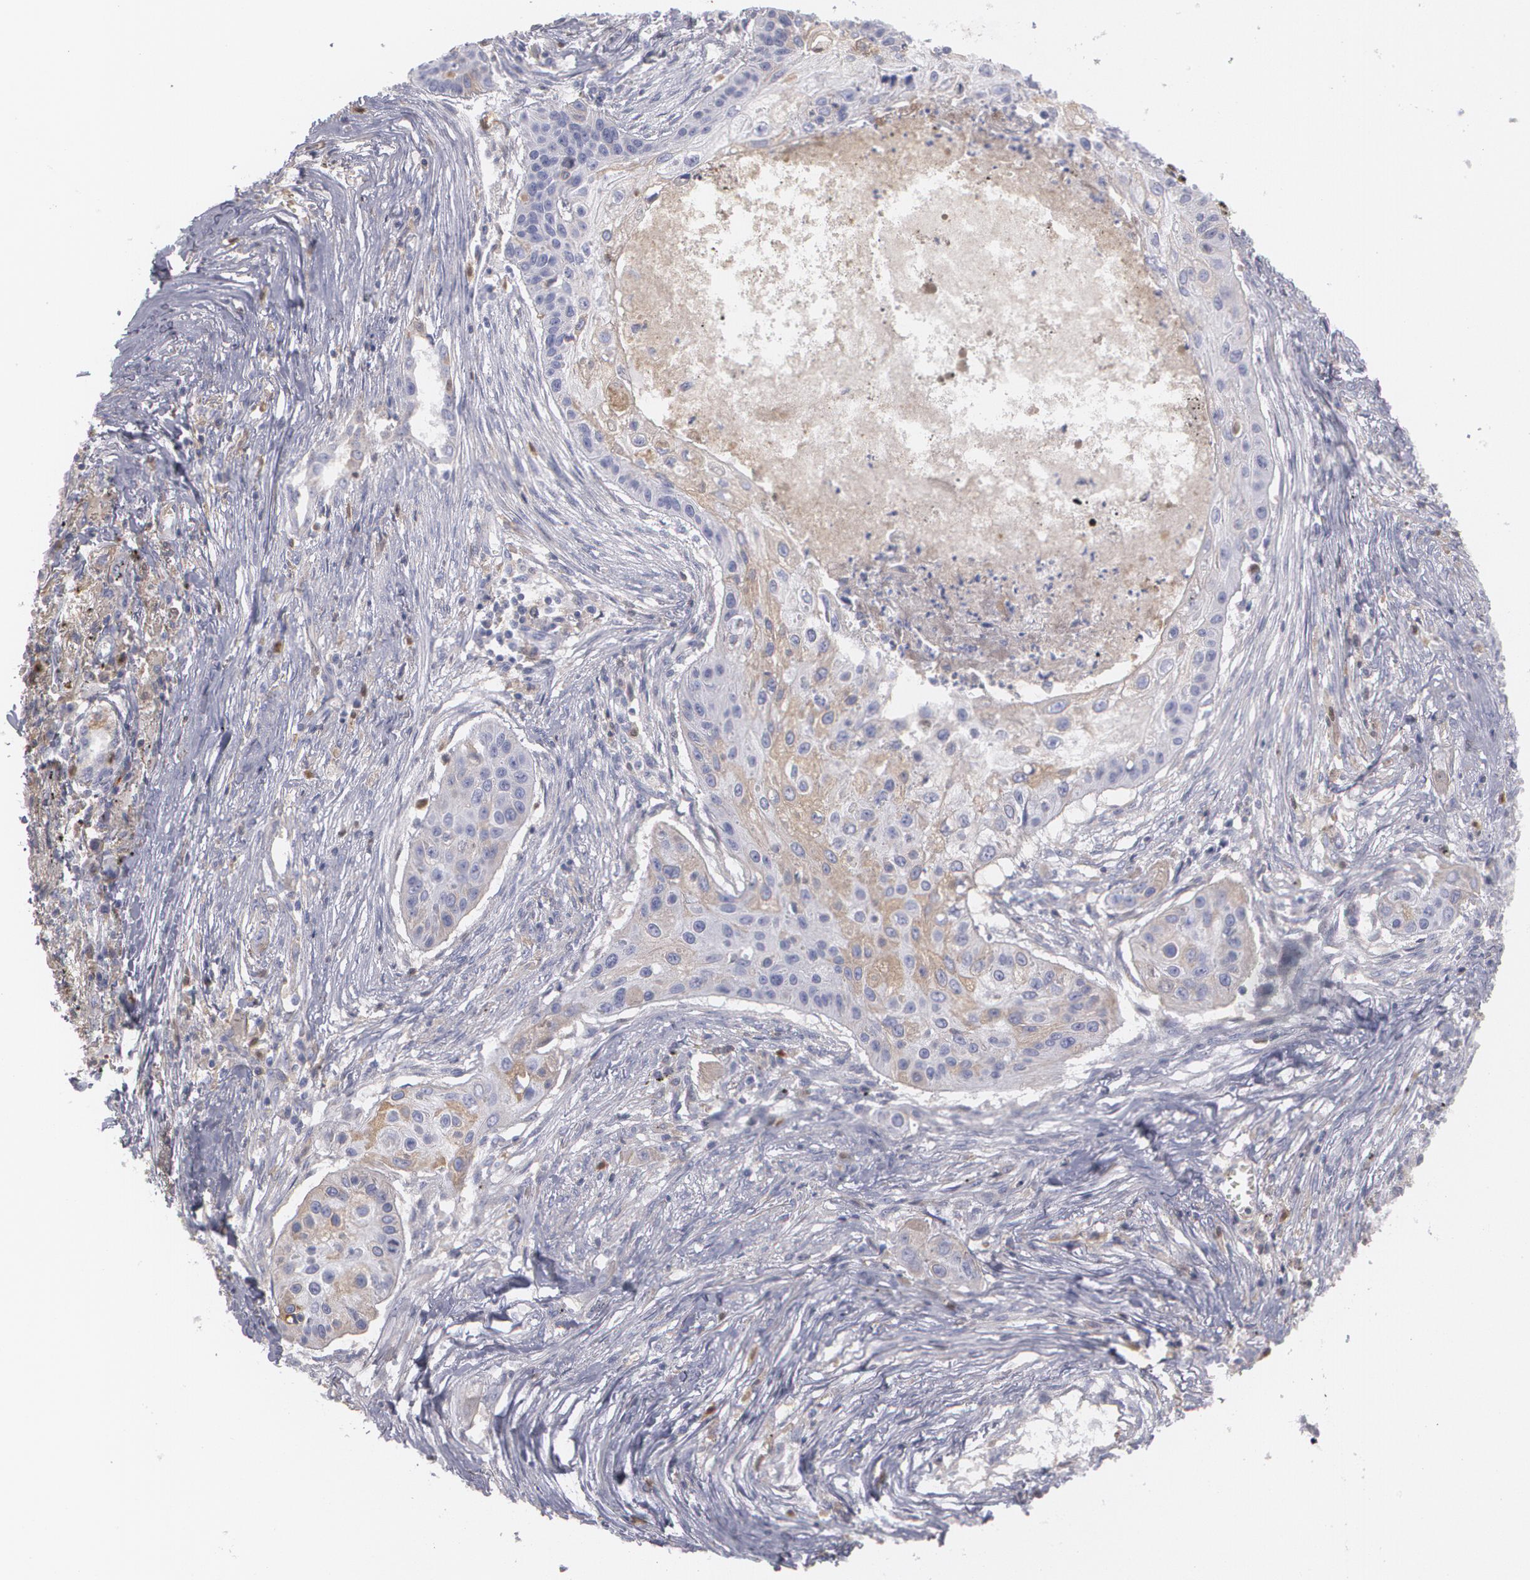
{"staining": {"intensity": "weak", "quantity": "<25%", "location": "cytoplasmic/membranous"}, "tissue": "lung cancer", "cell_type": "Tumor cells", "image_type": "cancer", "snomed": [{"axis": "morphology", "description": "Squamous cell carcinoma, NOS"}, {"axis": "topography", "description": "Lung"}], "caption": "The histopathology image demonstrates no significant staining in tumor cells of lung squamous cell carcinoma.", "gene": "SERPINA1", "patient": {"sex": "male", "age": 71}}